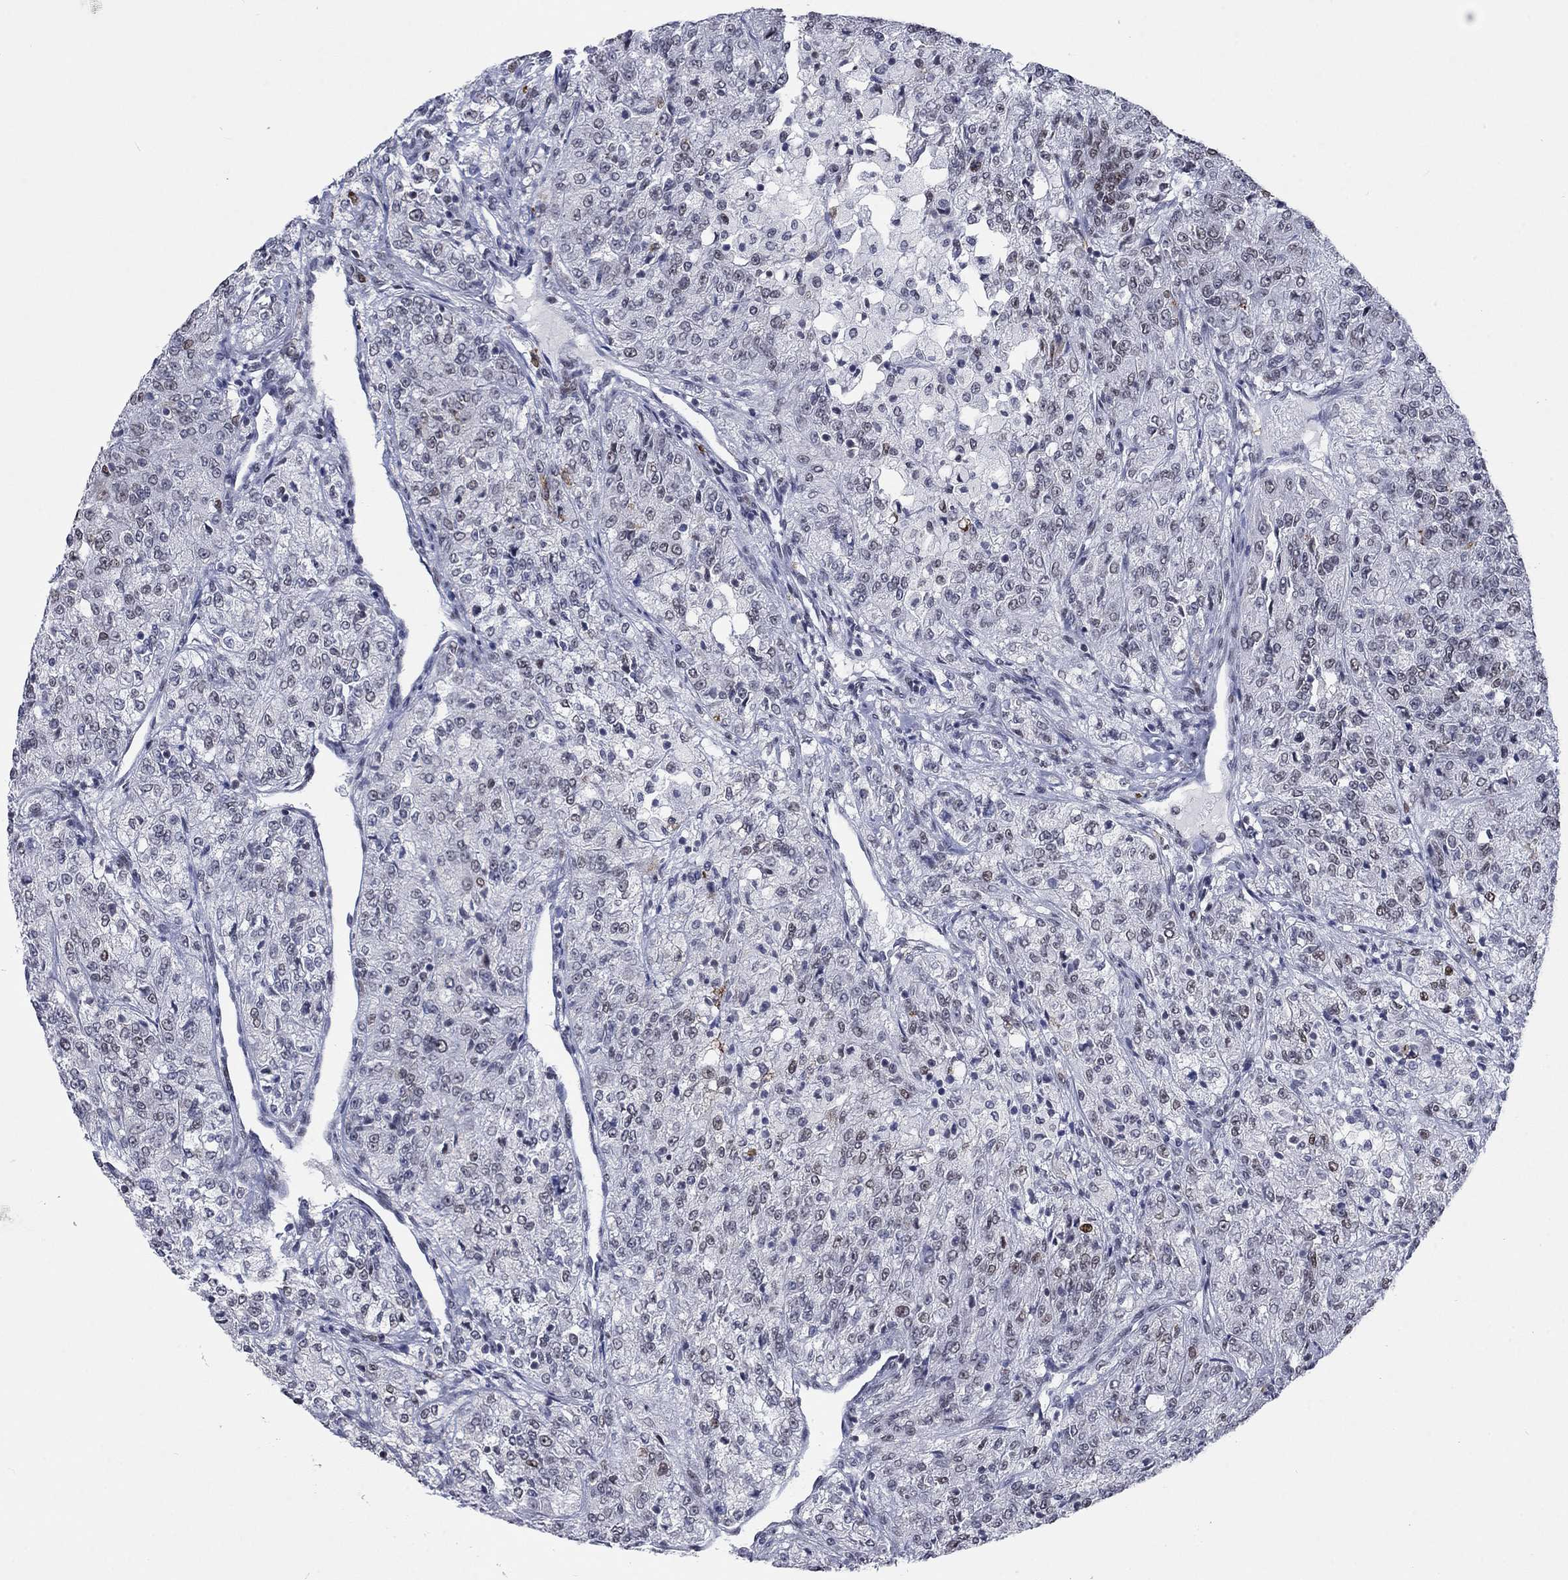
{"staining": {"intensity": "negative", "quantity": "none", "location": "none"}, "tissue": "renal cancer", "cell_type": "Tumor cells", "image_type": "cancer", "snomed": [{"axis": "morphology", "description": "Adenocarcinoma, NOS"}, {"axis": "topography", "description": "Kidney"}], "caption": "This is an immunohistochemistry (IHC) micrograph of human renal cancer (adenocarcinoma). There is no expression in tumor cells.", "gene": "HCFC1", "patient": {"sex": "female", "age": 63}}